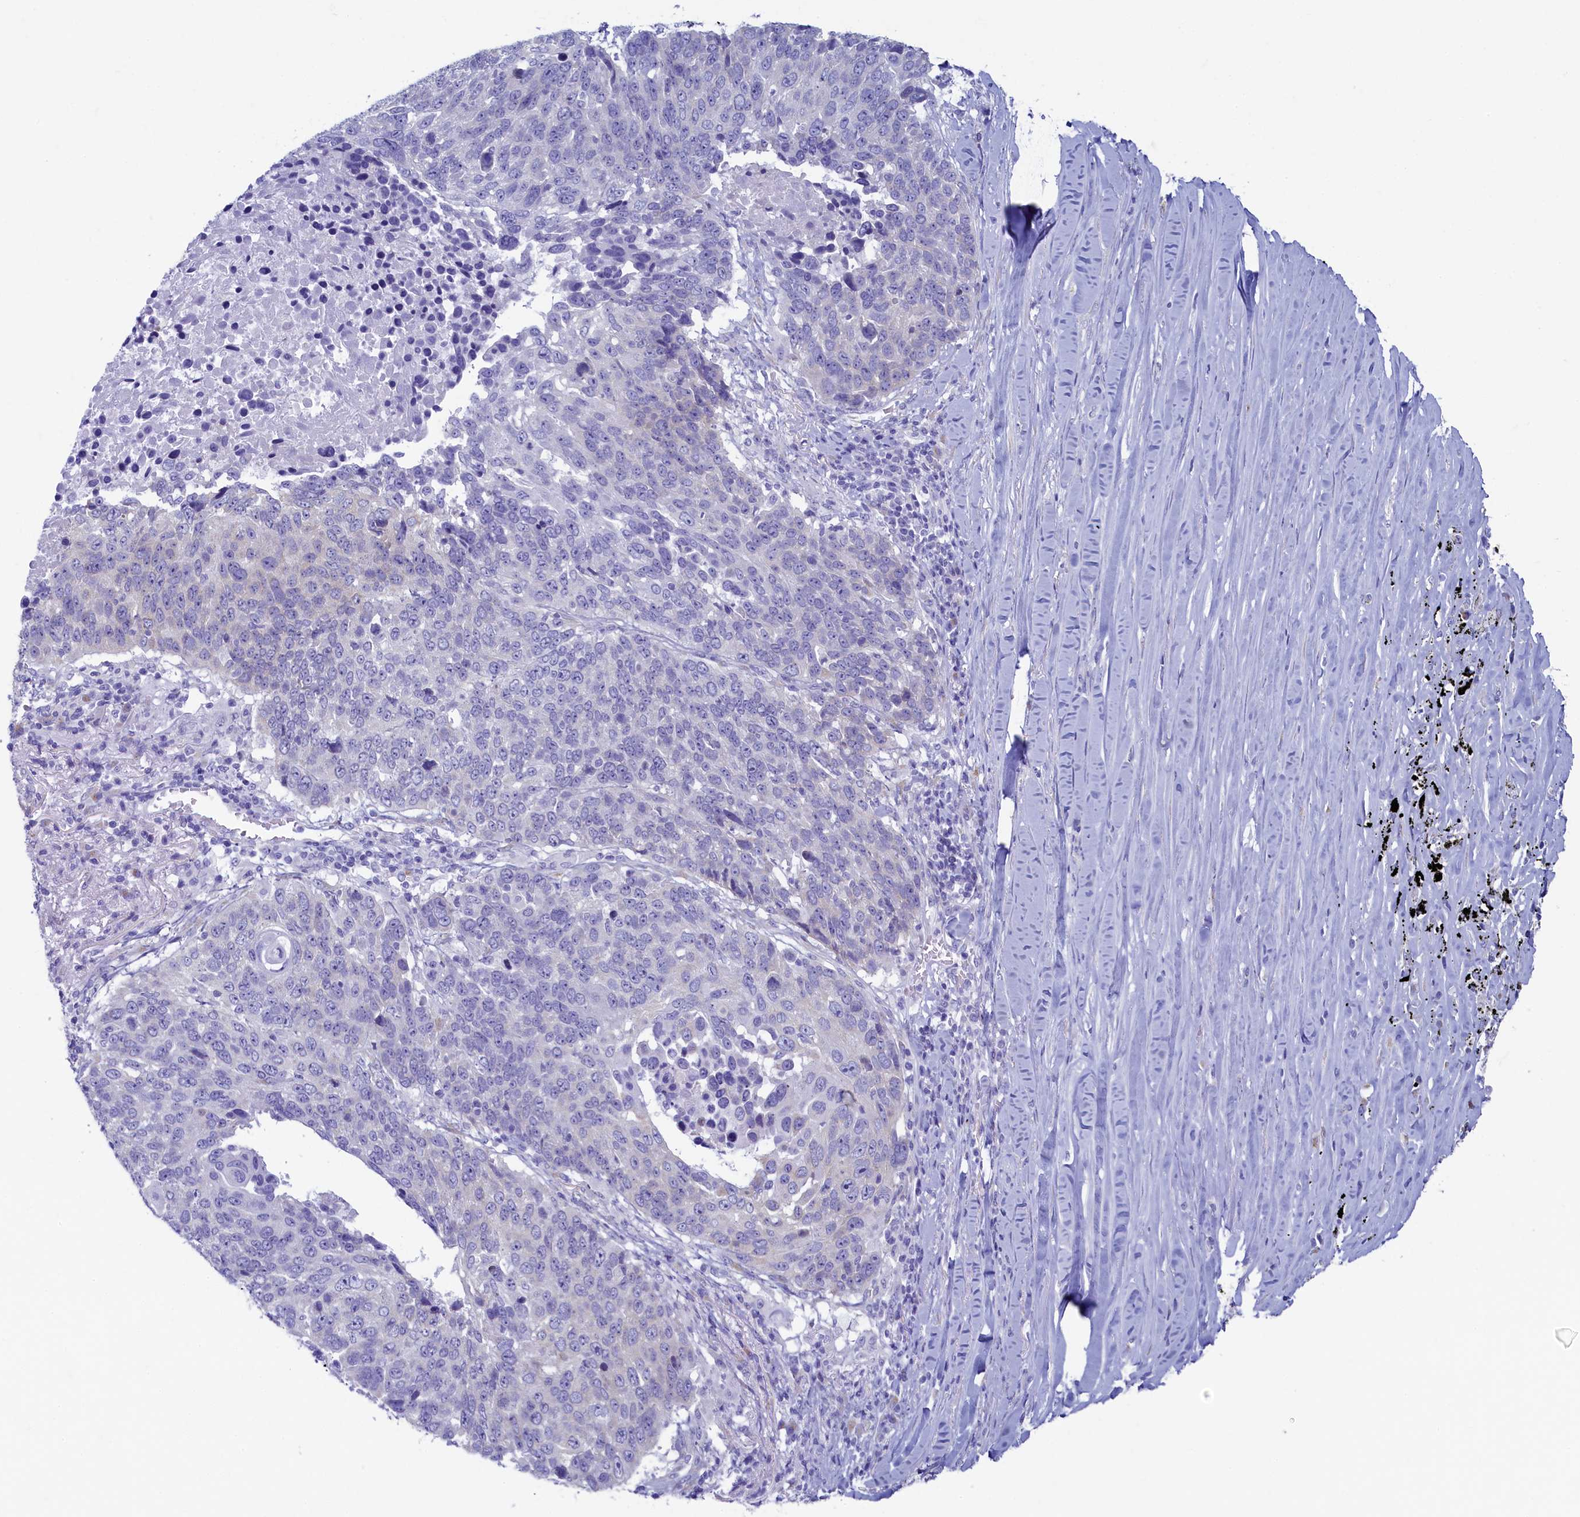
{"staining": {"intensity": "negative", "quantity": "none", "location": "none"}, "tissue": "lung cancer", "cell_type": "Tumor cells", "image_type": "cancer", "snomed": [{"axis": "morphology", "description": "Normal tissue, NOS"}, {"axis": "morphology", "description": "Squamous cell carcinoma, NOS"}, {"axis": "topography", "description": "Lymph node"}, {"axis": "topography", "description": "Lung"}], "caption": "Photomicrograph shows no significant protein staining in tumor cells of lung cancer (squamous cell carcinoma).", "gene": "SKA3", "patient": {"sex": "male", "age": 66}}